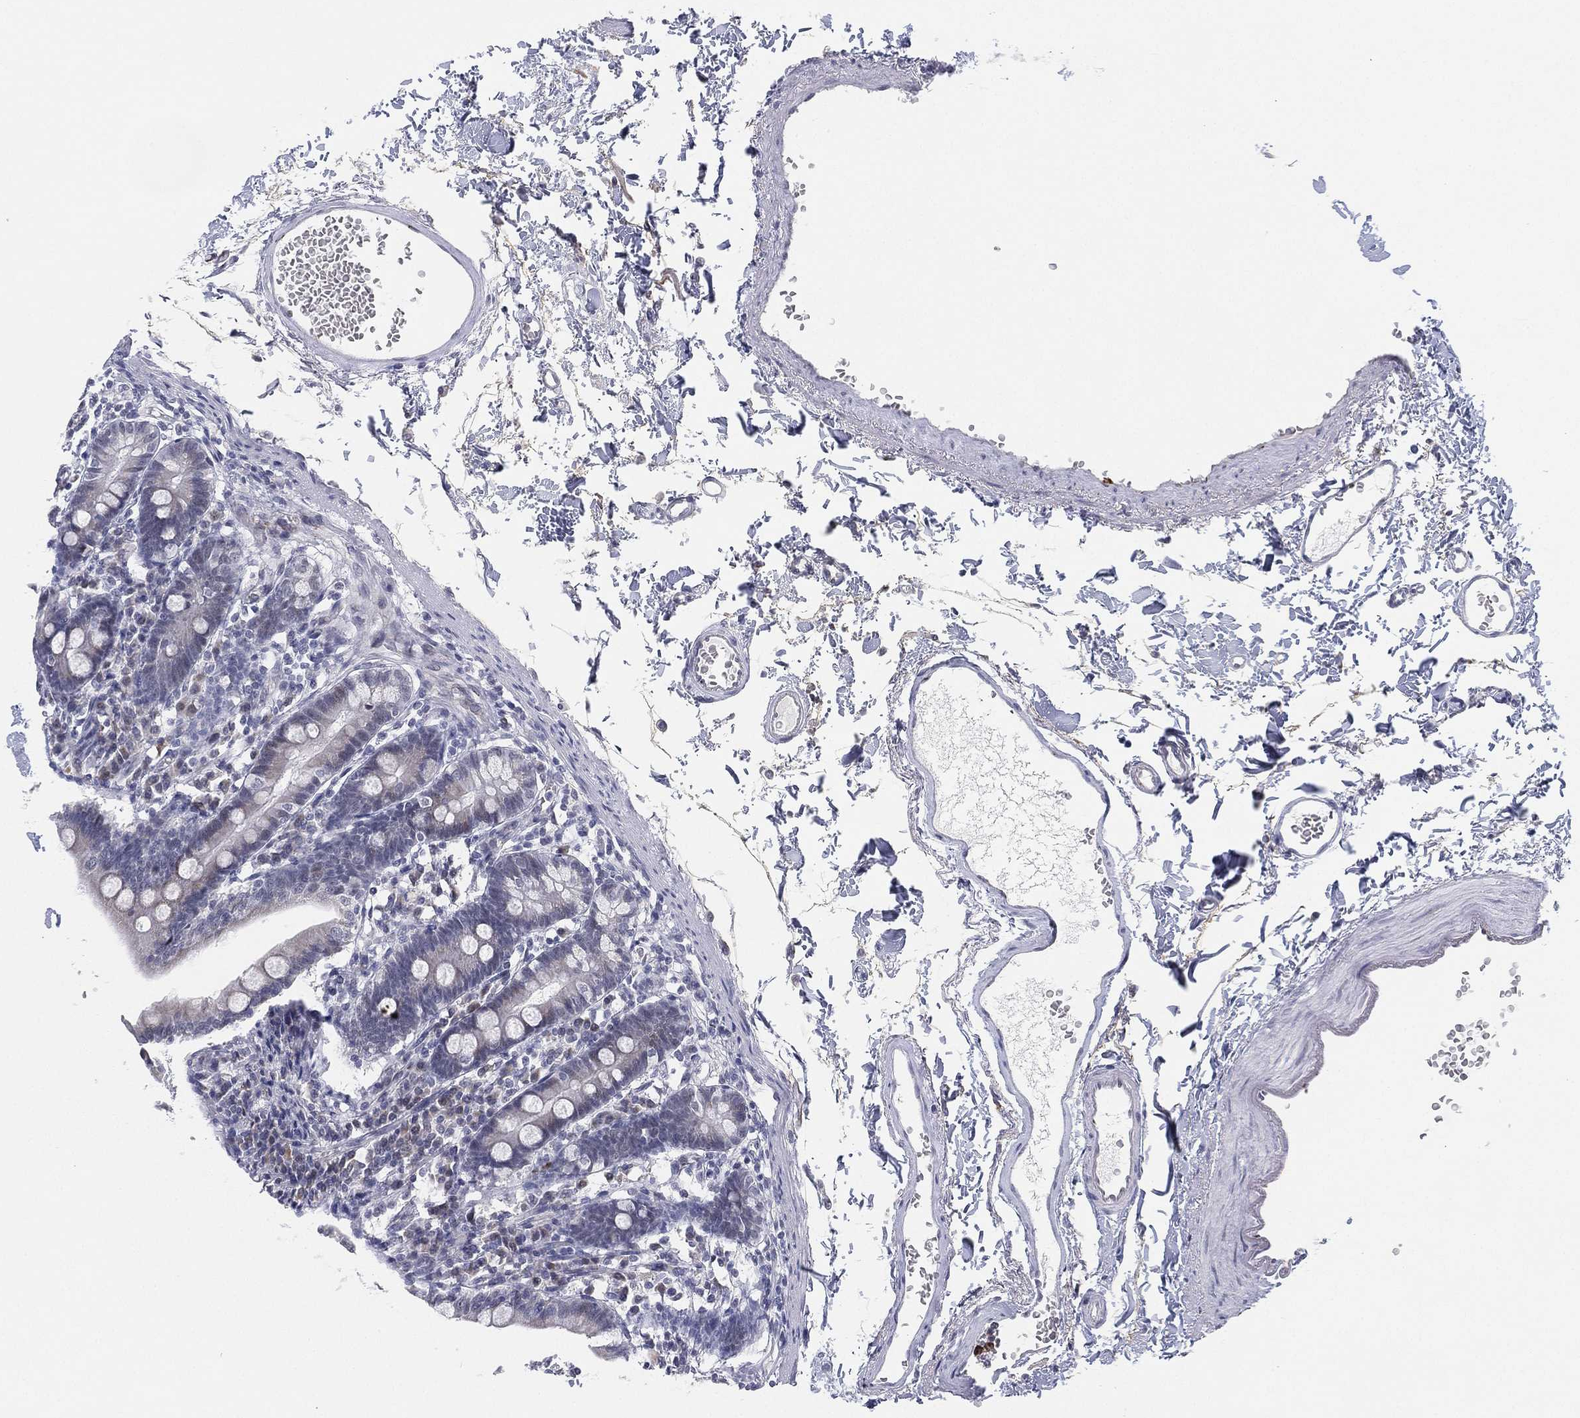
{"staining": {"intensity": "moderate", "quantity": "<25%", "location": "nuclear"}, "tissue": "duodenum", "cell_type": "Glandular cells", "image_type": "normal", "snomed": [{"axis": "morphology", "description": "Normal tissue, NOS"}, {"axis": "topography", "description": "Duodenum"}], "caption": "Glandular cells demonstrate low levels of moderate nuclear expression in about <25% of cells in benign human duodenum. The protein is stained brown, and the nuclei are stained in blue (DAB IHC with brightfield microscopy, high magnification).", "gene": "CD177", "patient": {"sex": "female", "age": 67}}